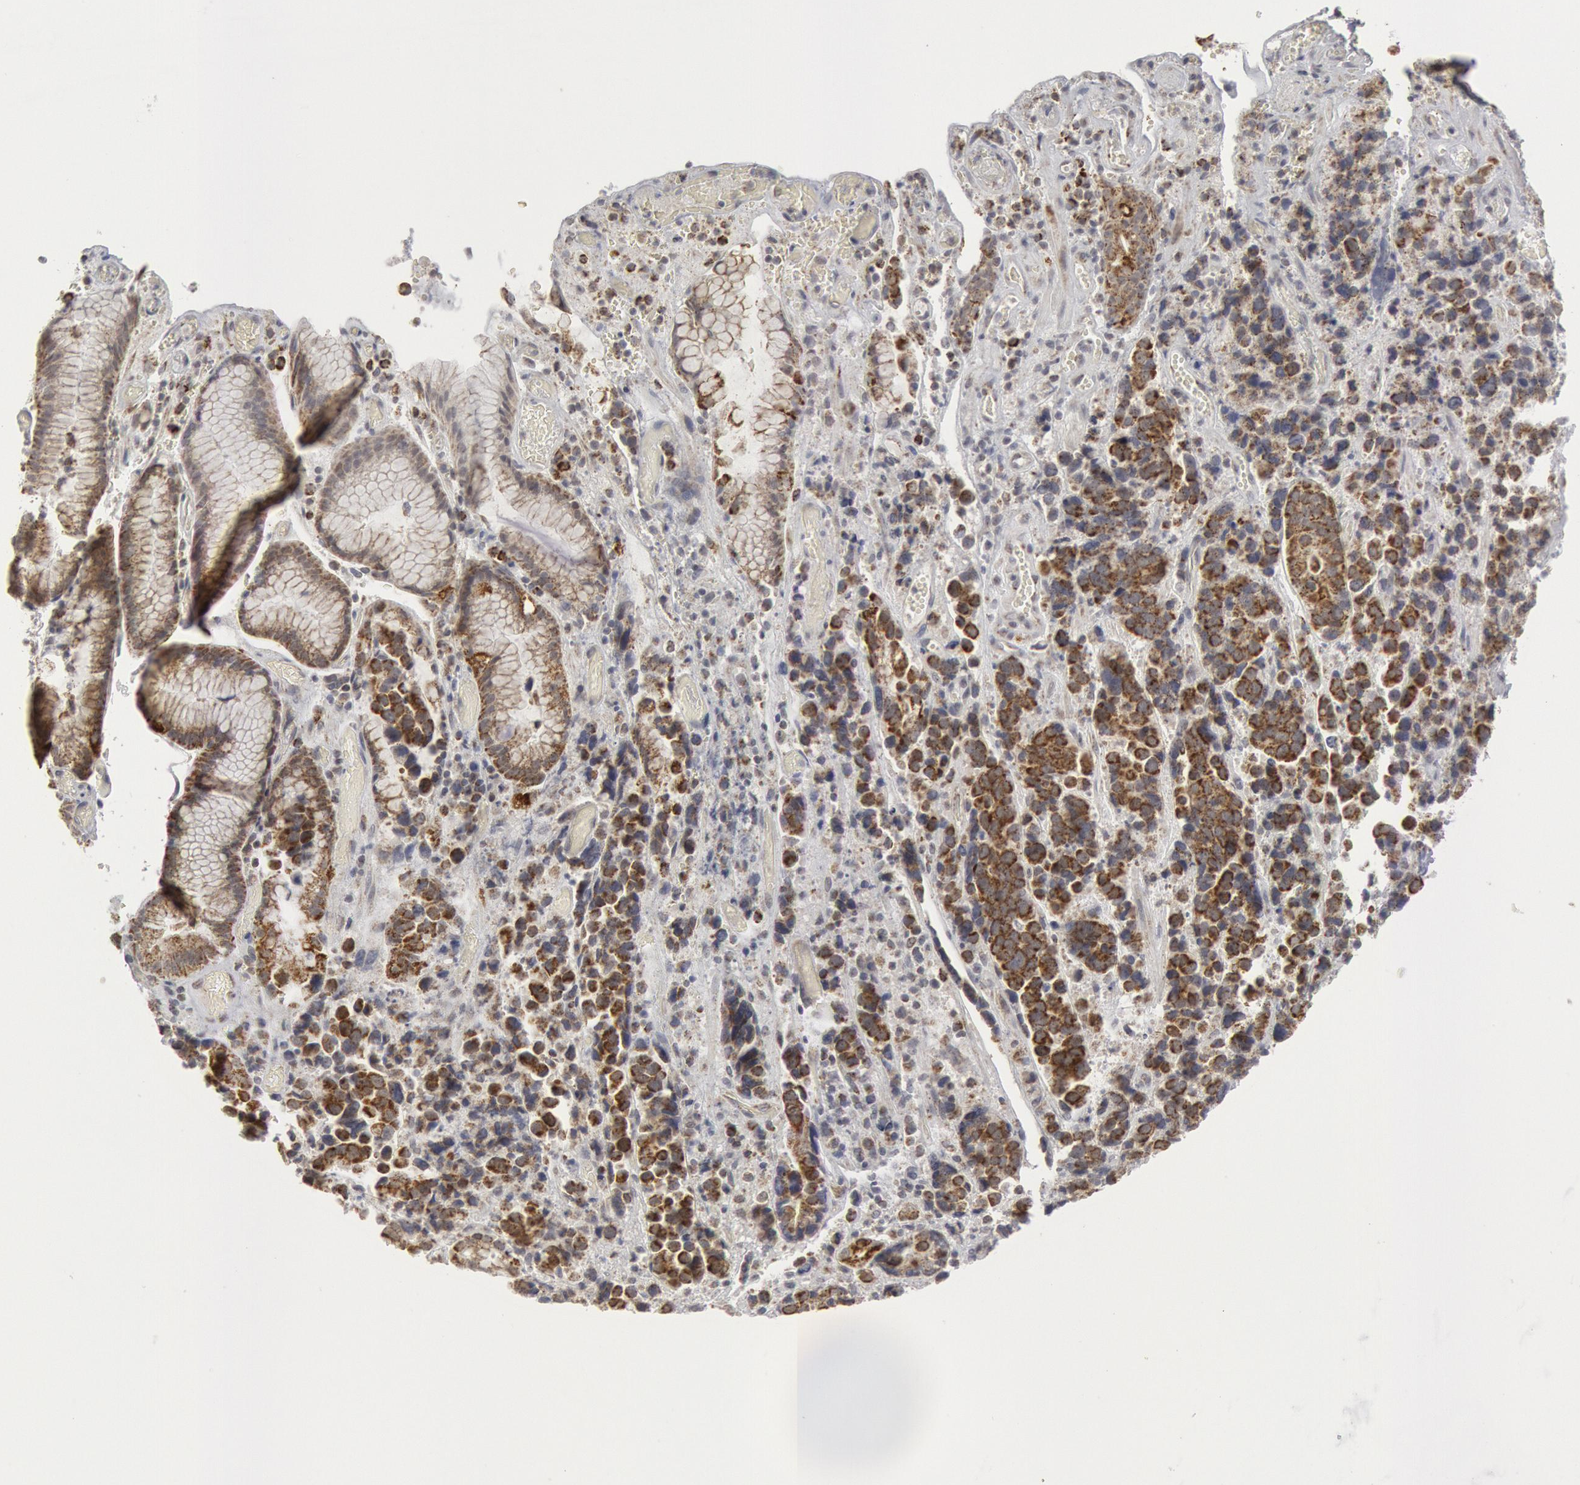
{"staining": {"intensity": "moderate", "quantity": "25%-75%", "location": "cytoplasmic/membranous"}, "tissue": "stomach cancer", "cell_type": "Tumor cells", "image_type": "cancer", "snomed": [{"axis": "morphology", "description": "Adenocarcinoma, NOS"}, {"axis": "topography", "description": "Stomach, upper"}], "caption": "This photomicrograph reveals stomach adenocarcinoma stained with immunohistochemistry to label a protein in brown. The cytoplasmic/membranous of tumor cells show moderate positivity for the protein. Nuclei are counter-stained blue.", "gene": "CASP9", "patient": {"sex": "male", "age": 71}}